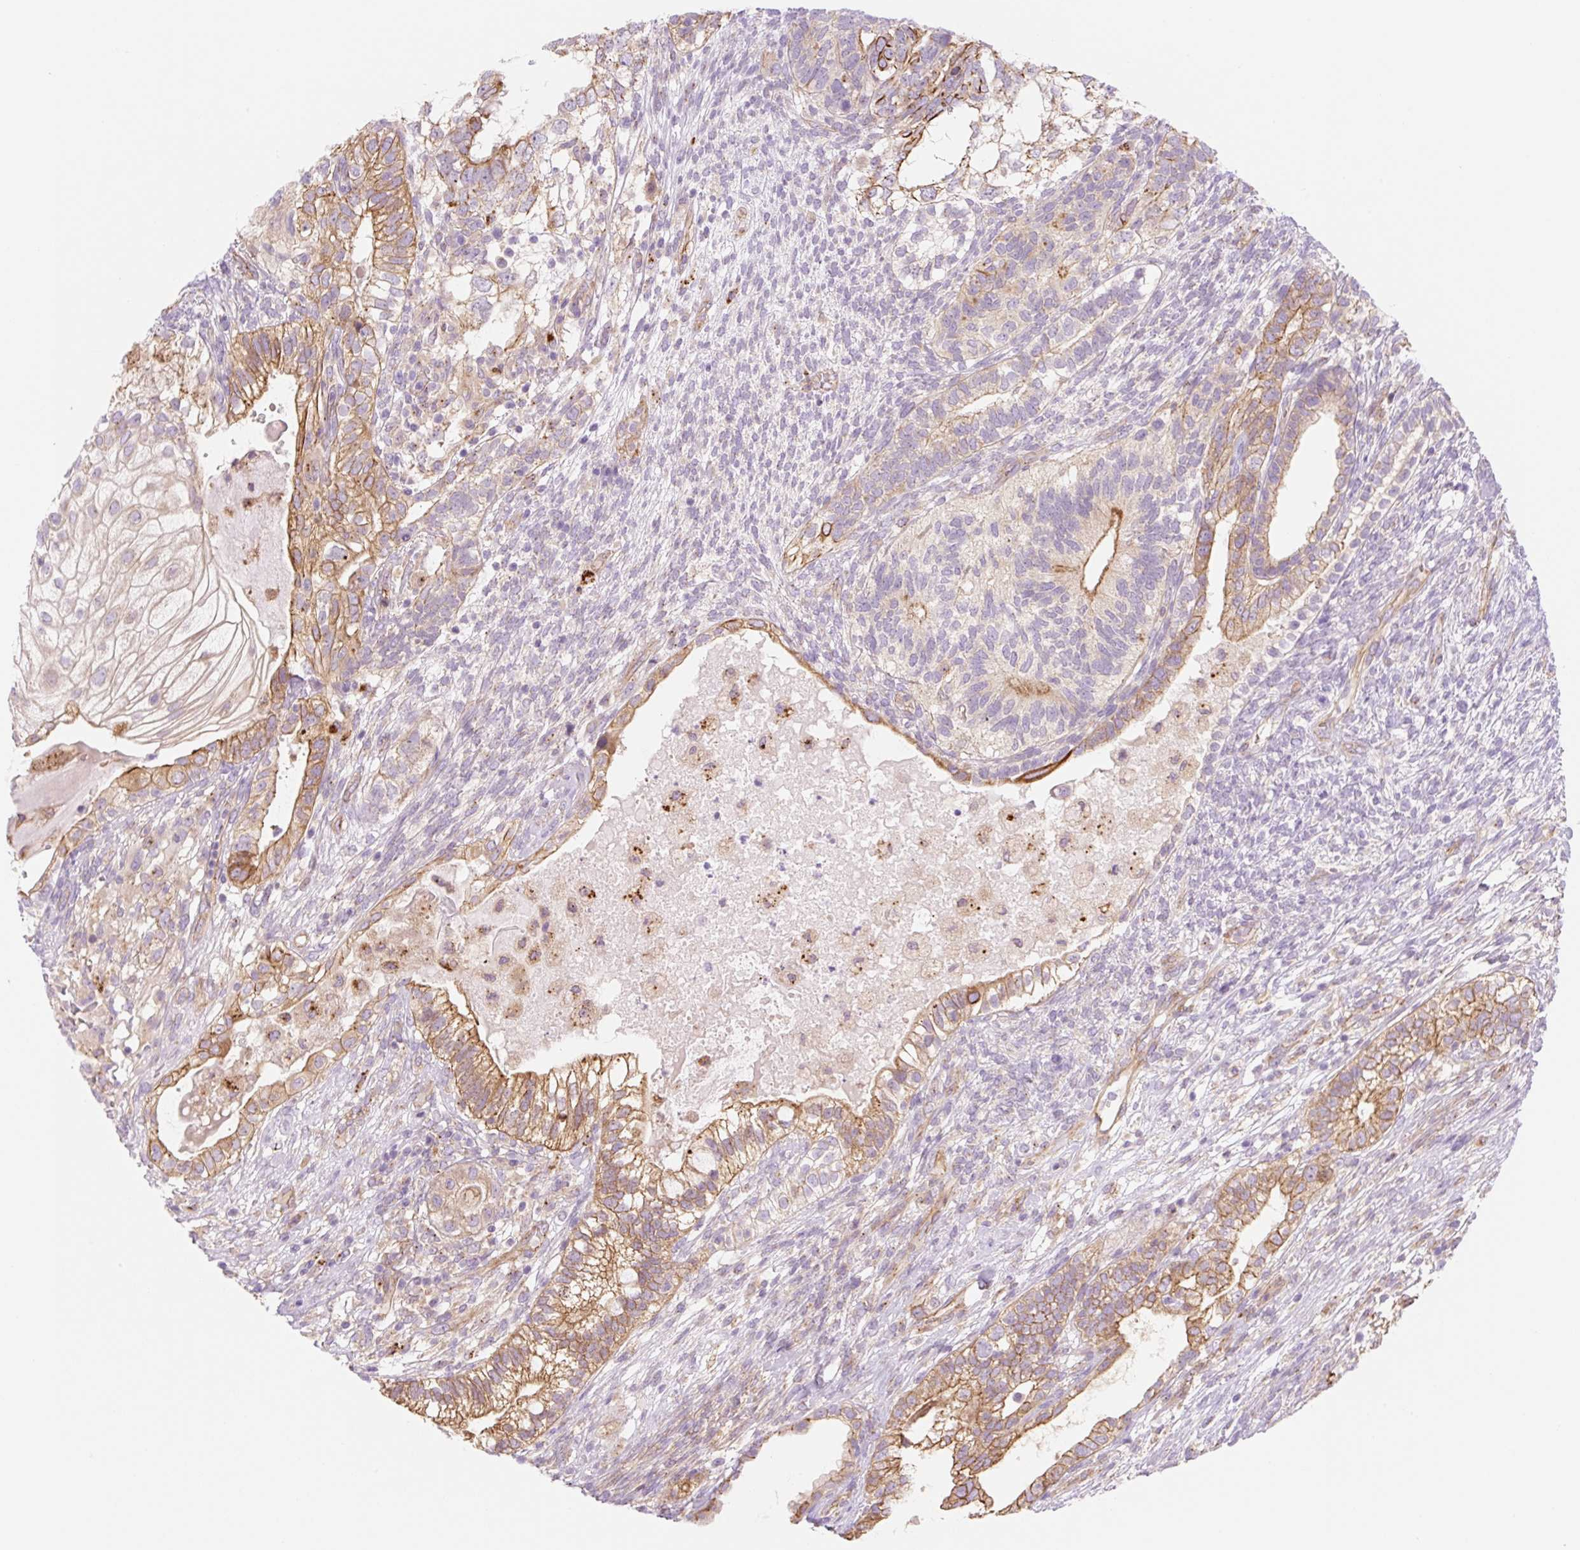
{"staining": {"intensity": "moderate", "quantity": ">75%", "location": "cytoplasmic/membranous"}, "tissue": "testis cancer", "cell_type": "Tumor cells", "image_type": "cancer", "snomed": [{"axis": "morphology", "description": "Seminoma, NOS"}, {"axis": "morphology", "description": "Carcinoma, Embryonal, NOS"}, {"axis": "topography", "description": "Testis"}], "caption": "Testis cancer (seminoma) stained with DAB immunohistochemistry (IHC) displays medium levels of moderate cytoplasmic/membranous positivity in about >75% of tumor cells.", "gene": "NLRP5", "patient": {"sex": "male", "age": 41}}